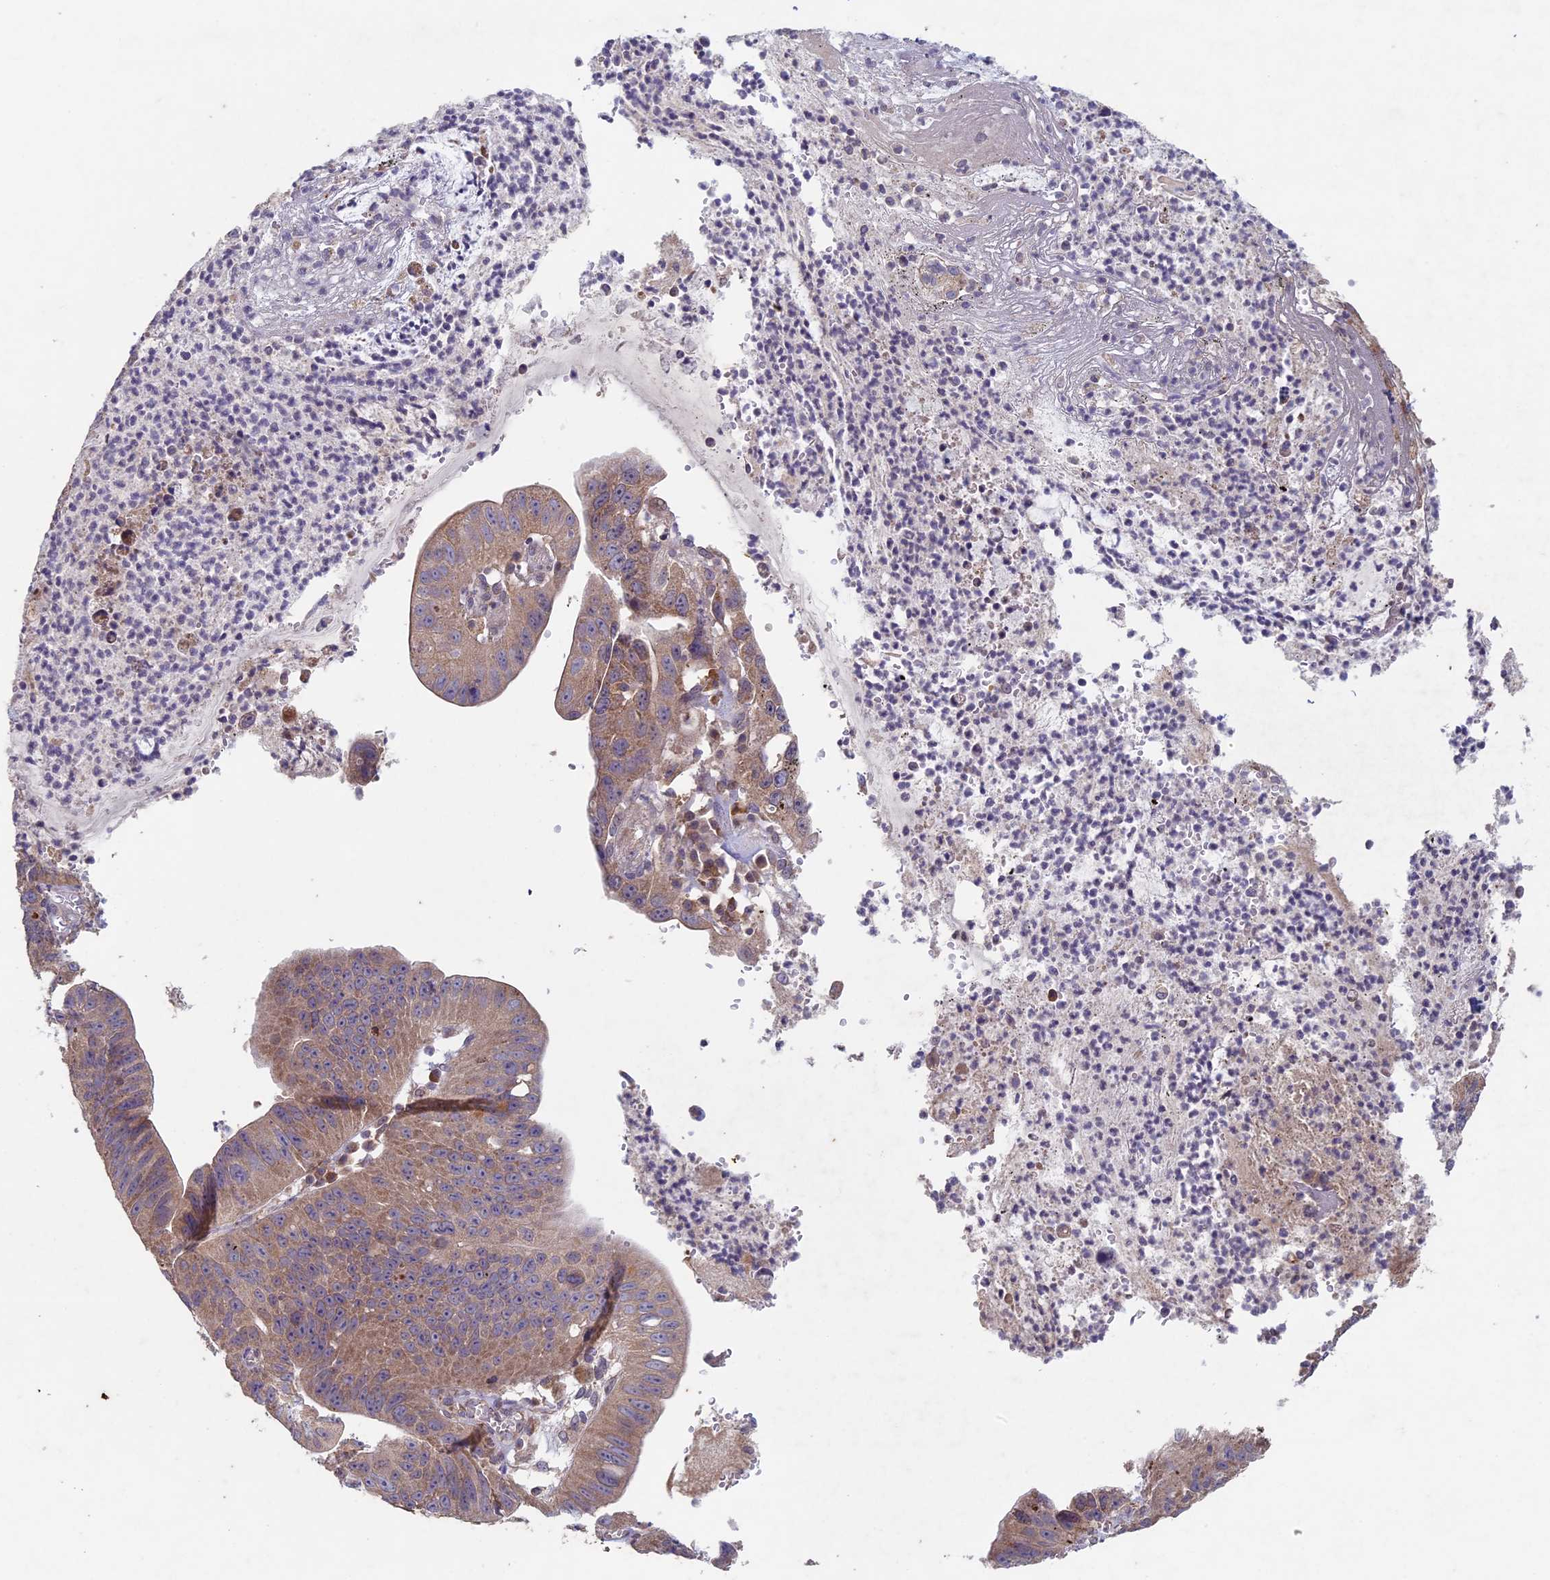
{"staining": {"intensity": "moderate", "quantity": ">75%", "location": "cytoplasmic/membranous"}, "tissue": "stomach cancer", "cell_type": "Tumor cells", "image_type": "cancer", "snomed": [{"axis": "morphology", "description": "Adenocarcinoma, NOS"}, {"axis": "topography", "description": "Stomach"}], "caption": "This is a histology image of immunohistochemistry (IHC) staining of adenocarcinoma (stomach), which shows moderate expression in the cytoplasmic/membranous of tumor cells.", "gene": "RCCD1", "patient": {"sex": "male", "age": 59}}